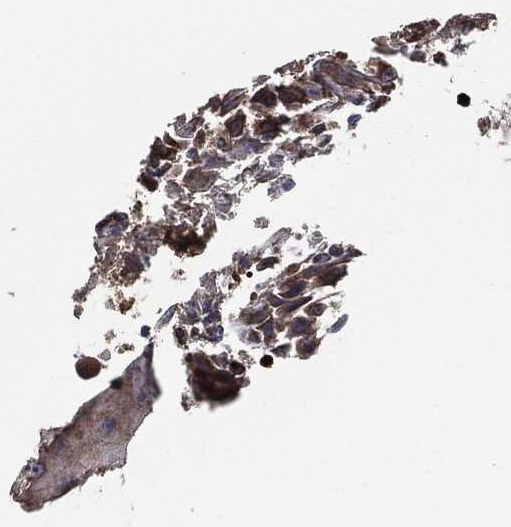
{"staining": {"intensity": "strong", "quantity": "25%-75%", "location": "cytoplasmic/membranous"}, "tissue": "head and neck cancer", "cell_type": "Tumor cells", "image_type": "cancer", "snomed": [{"axis": "morphology", "description": "Normal tissue, NOS"}, {"axis": "morphology", "description": "Squamous cell carcinoma, NOS"}, {"axis": "topography", "description": "Oral tissue"}, {"axis": "topography", "description": "Head-Neck"}], "caption": "Immunohistochemical staining of human head and neck cancer displays high levels of strong cytoplasmic/membranous protein expression in about 25%-75% of tumor cells.", "gene": "STK3", "patient": {"sex": "male", "age": 52}}